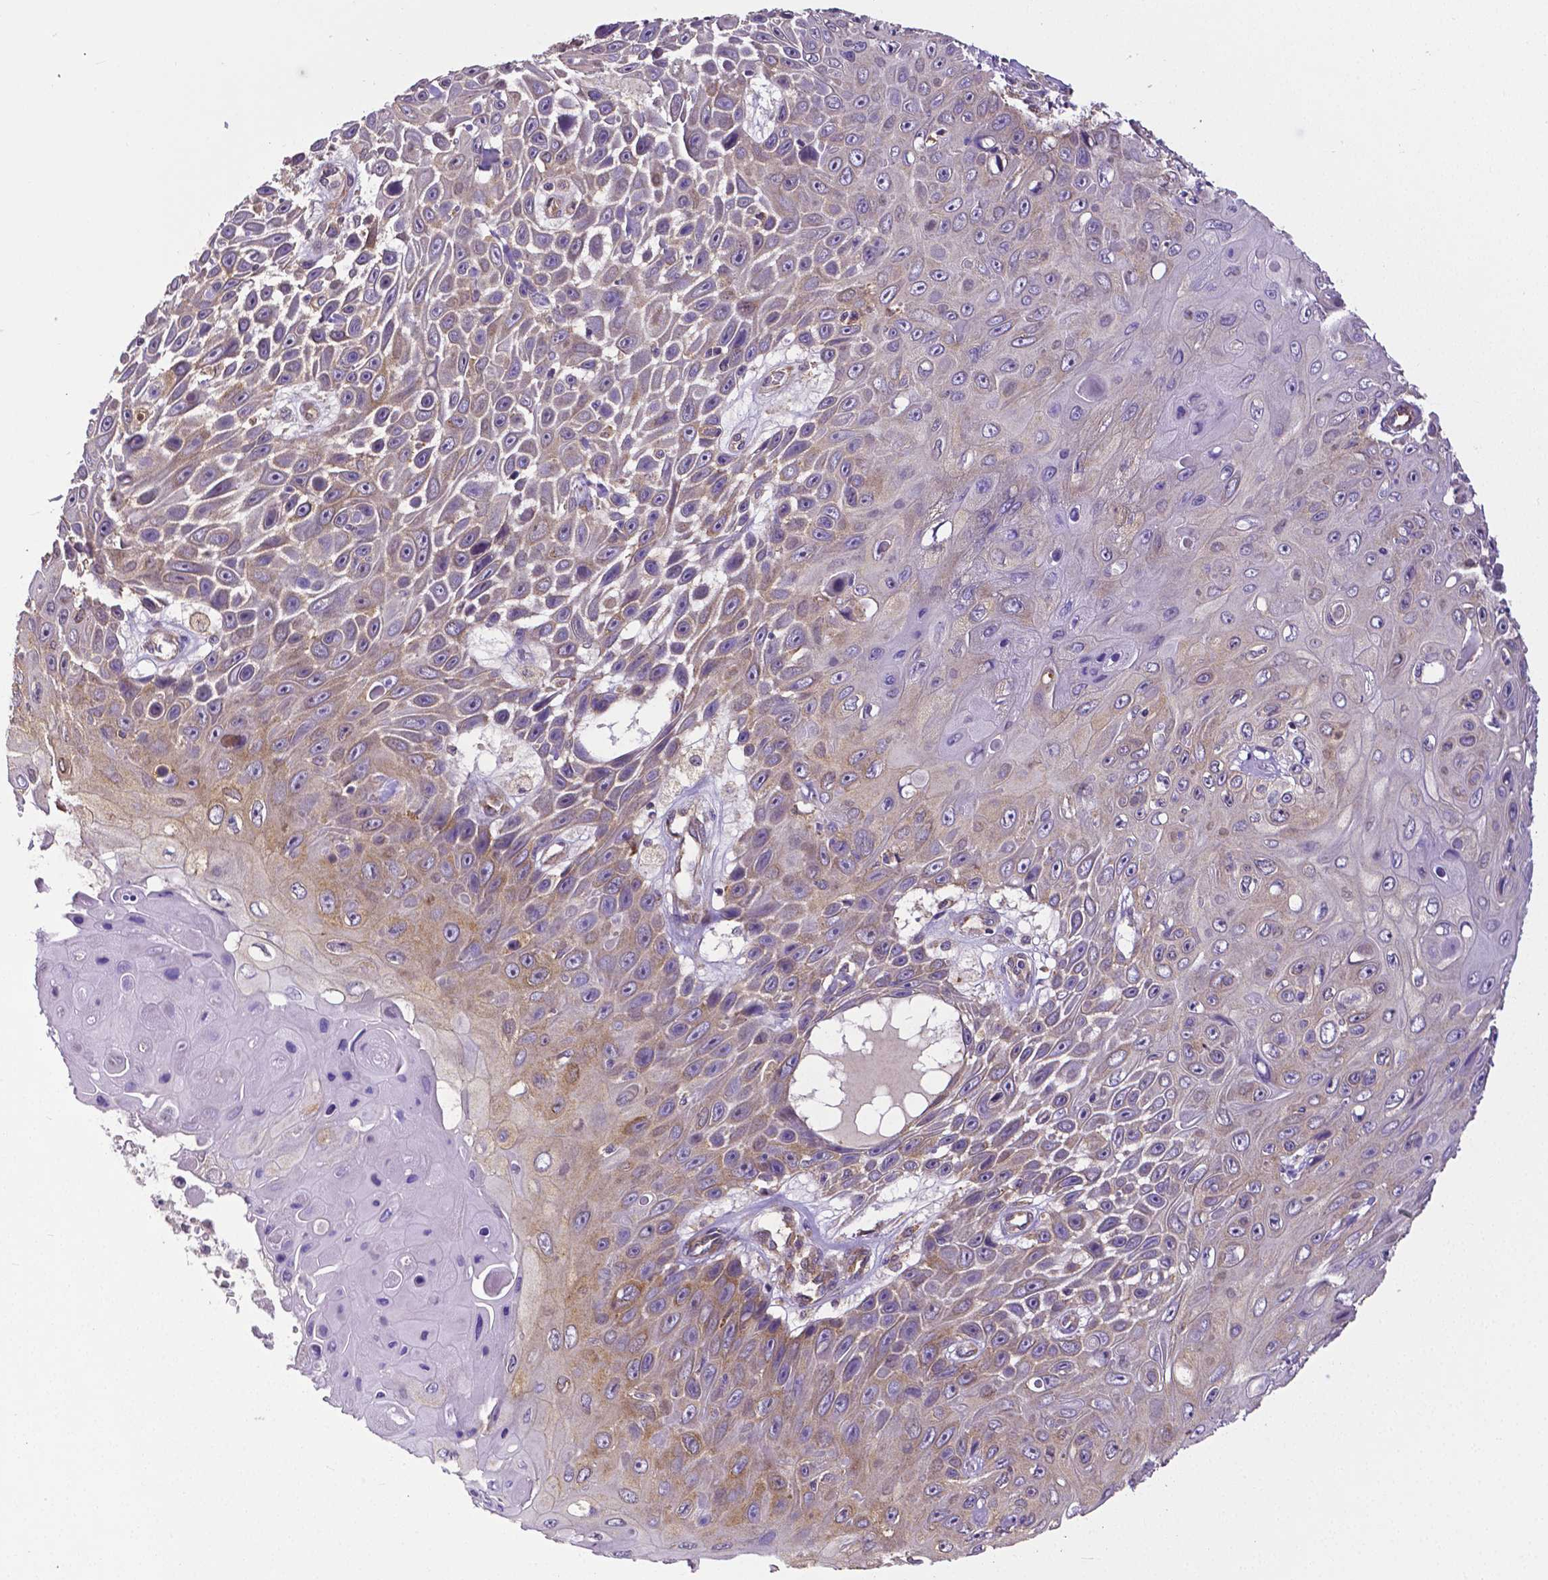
{"staining": {"intensity": "weak", "quantity": "<25%", "location": "cytoplasmic/membranous"}, "tissue": "skin cancer", "cell_type": "Tumor cells", "image_type": "cancer", "snomed": [{"axis": "morphology", "description": "Squamous cell carcinoma, NOS"}, {"axis": "topography", "description": "Skin"}], "caption": "High magnification brightfield microscopy of skin squamous cell carcinoma stained with DAB (brown) and counterstained with hematoxylin (blue): tumor cells show no significant staining. Brightfield microscopy of IHC stained with DAB (3,3'-diaminobenzidine) (brown) and hematoxylin (blue), captured at high magnification.", "gene": "DICER1", "patient": {"sex": "male", "age": 82}}